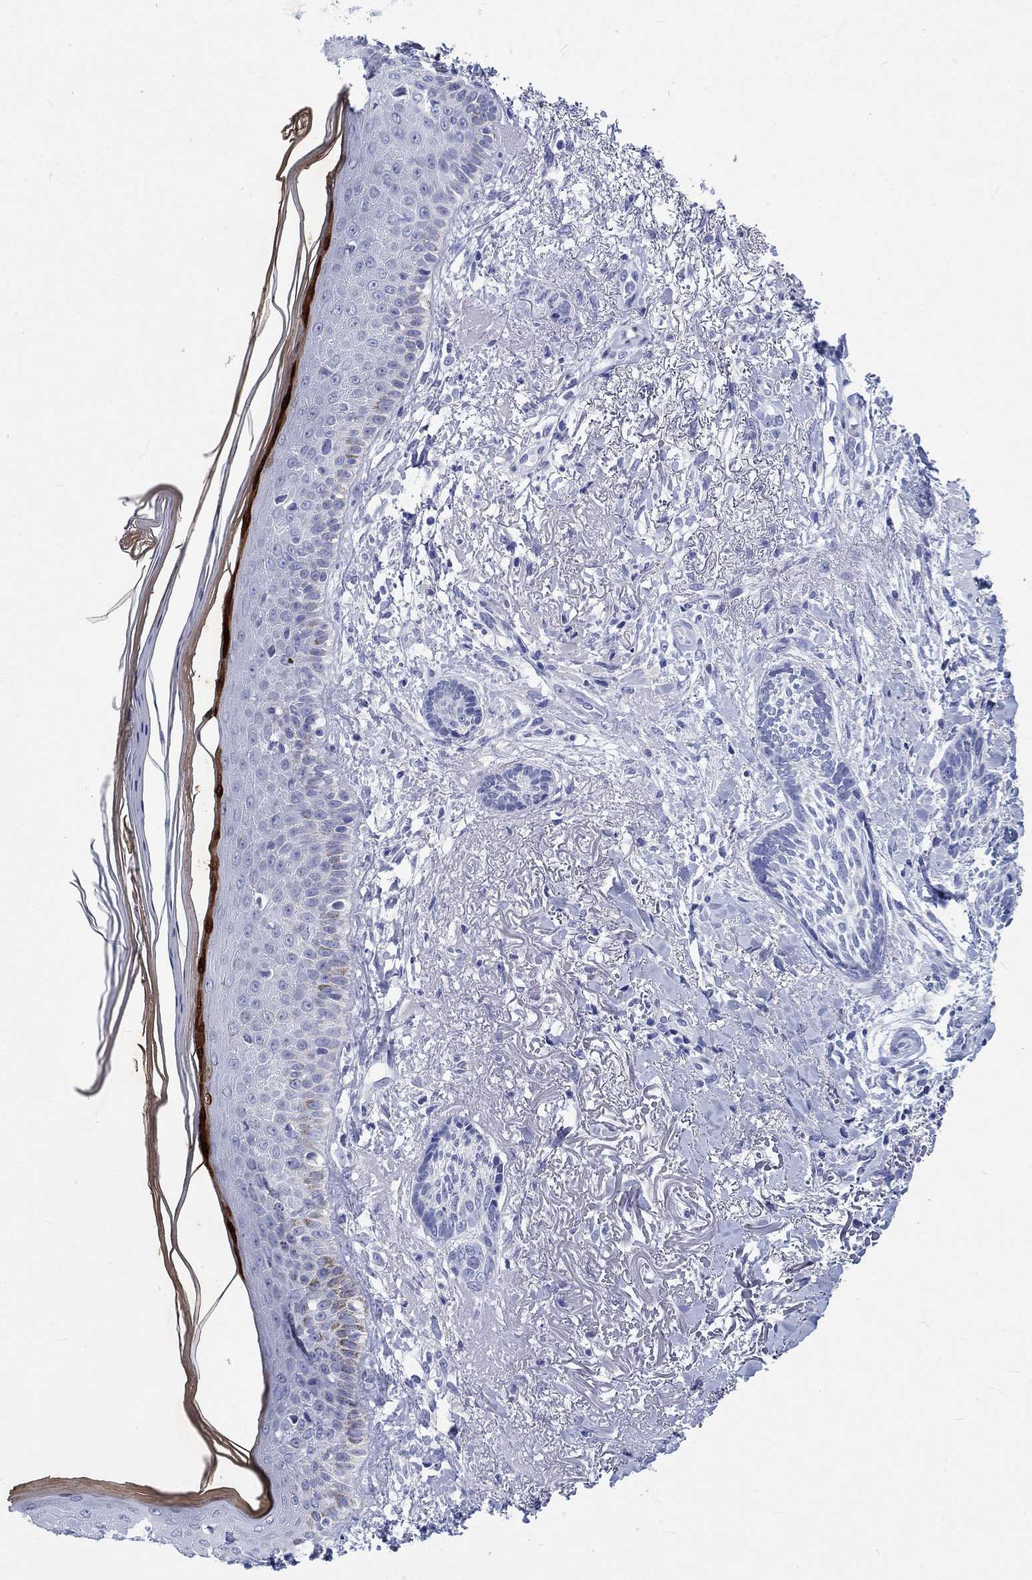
{"staining": {"intensity": "negative", "quantity": "none", "location": "none"}, "tissue": "skin cancer", "cell_type": "Tumor cells", "image_type": "cancer", "snomed": [{"axis": "morphology", "description": "Normal tissue, NOS"}, {"axis": "morphology", "description": "Basal cell carcinoma"}, {"axis": "topography", "description": "Skin"}], "caption": "The immunohistochemistry image has no significant positivity in tumor cells of skin cancer (basal cell carcinoma) tissue.", "gene": "KRT76", "patient": {"sex": "male", "age": 84}}